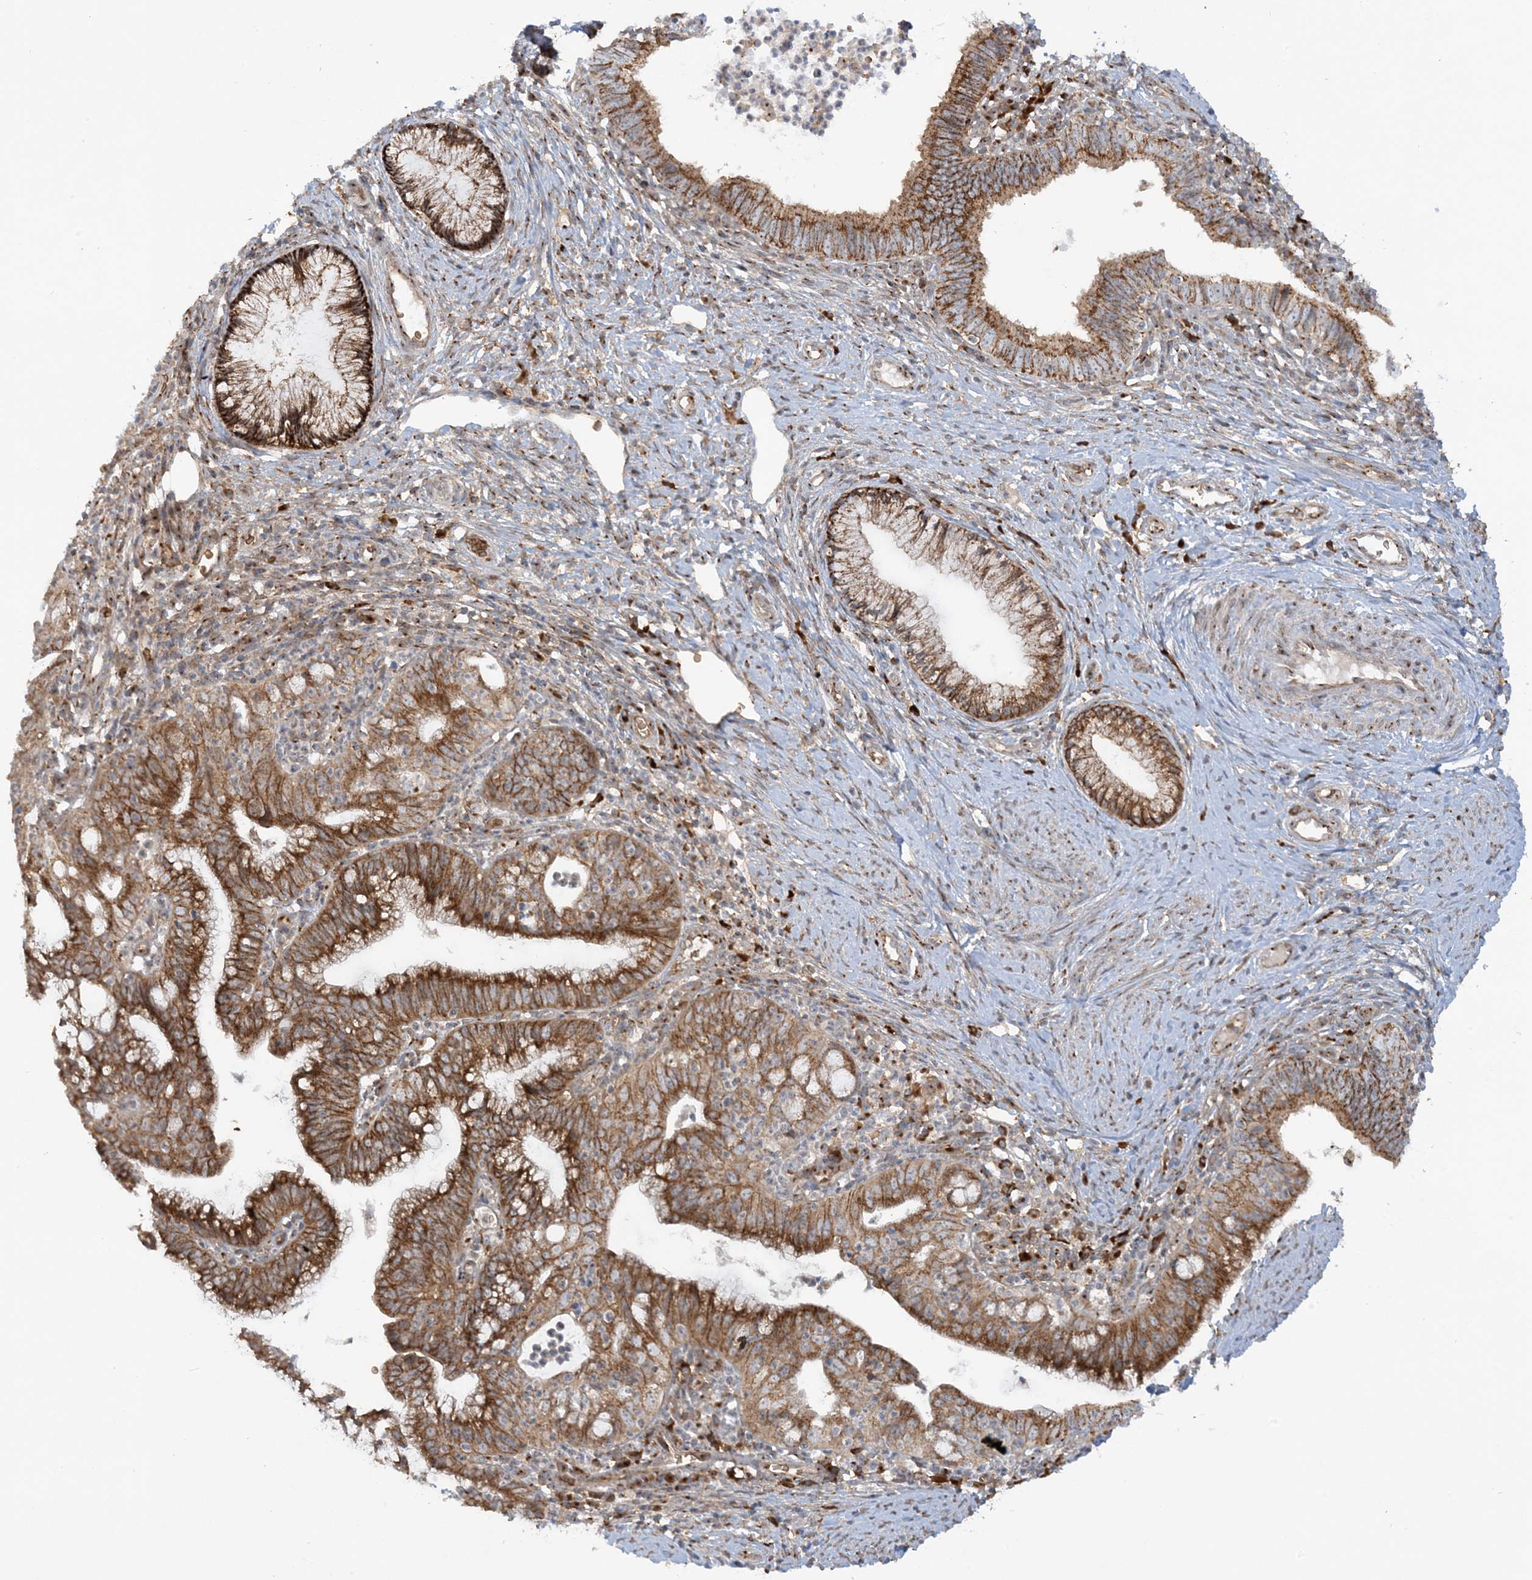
{"staining": {"intensity": "strong", "quantity": ">75%", "location": "cytoplasmic/membranous"}, "tissue": "cervical cancer", "cell_type": "Tumor cells", "image_type": "cancer", "snomed": [{"axis": "morphology", "description": "Adenocarcinoma, NOS"}, {"axis": "topography", "description": "Cervix"}], "caption": "DAB (3,3'-diaminobenzidine) immunohistochemical staining of human cervical cancer demonstrates strong cytoplasmic/membranous protein staining in approximately >75% of tumor cells. (DAB = brown stain, brightfield microscopy at high magnification).", "gene": "RPP40", "patient": {"sex": "female", "age": 36}}